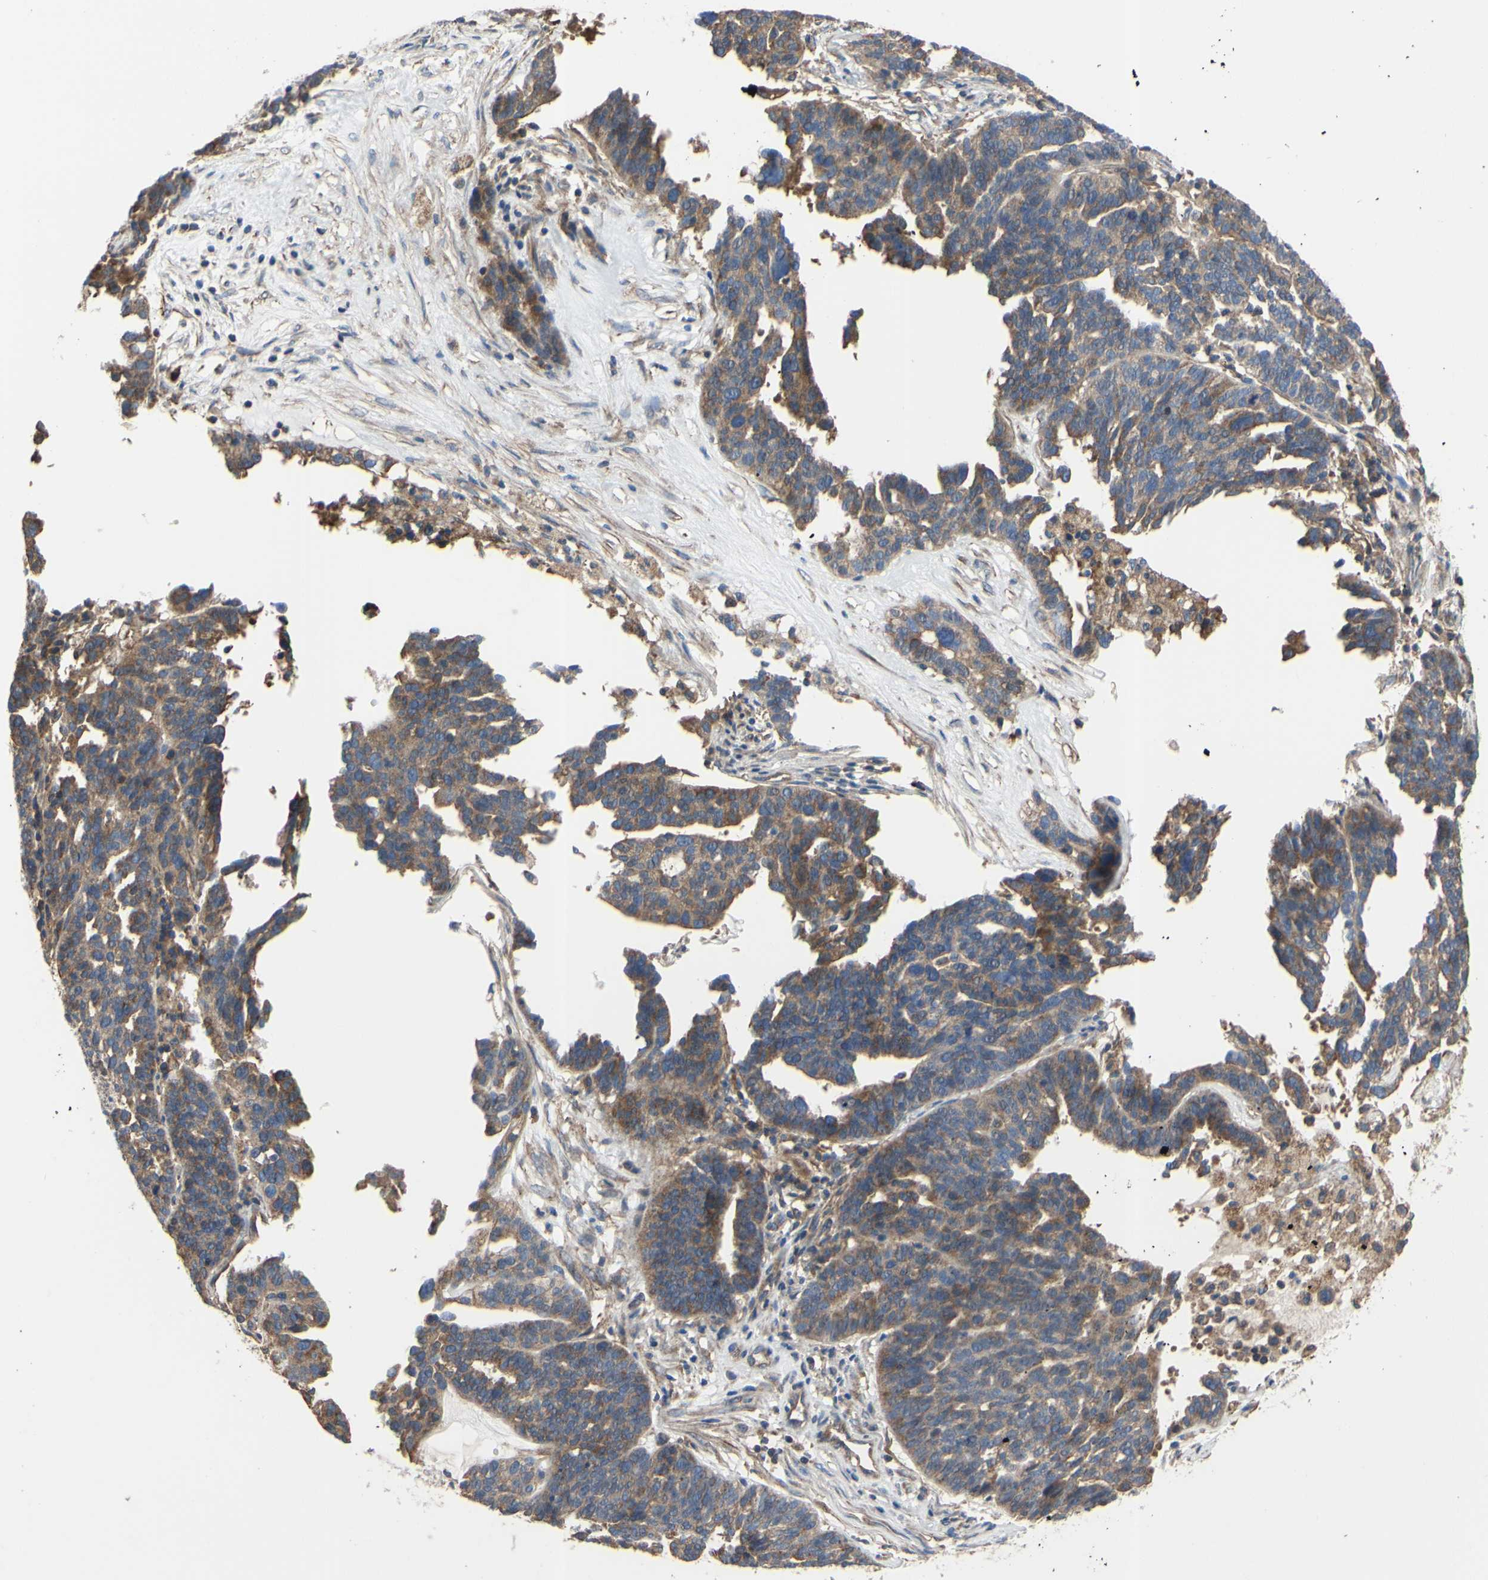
{"staining": {"intensity": "moderate", "quantity": ">75%", "location": "cytoplasmic/membranous"}, "tissue": "ovarian cancer", "cell_type": "Tumor cells", "image_type": "cancer", "snomed": [{"axis": "morphology", "description": "Cystadenocarcinoma, serous, NOS"}, {"axis": "topography", "description": "Ovary"}], "caption": "DAB immunohistochemical staining of human ovarian cancer demonstrates moderate cytoplasmic/membranous protein staining in approximately >75% of tumor cells.", "gene": "BECN1", "patient": {"sex": "female", "age": 59}}